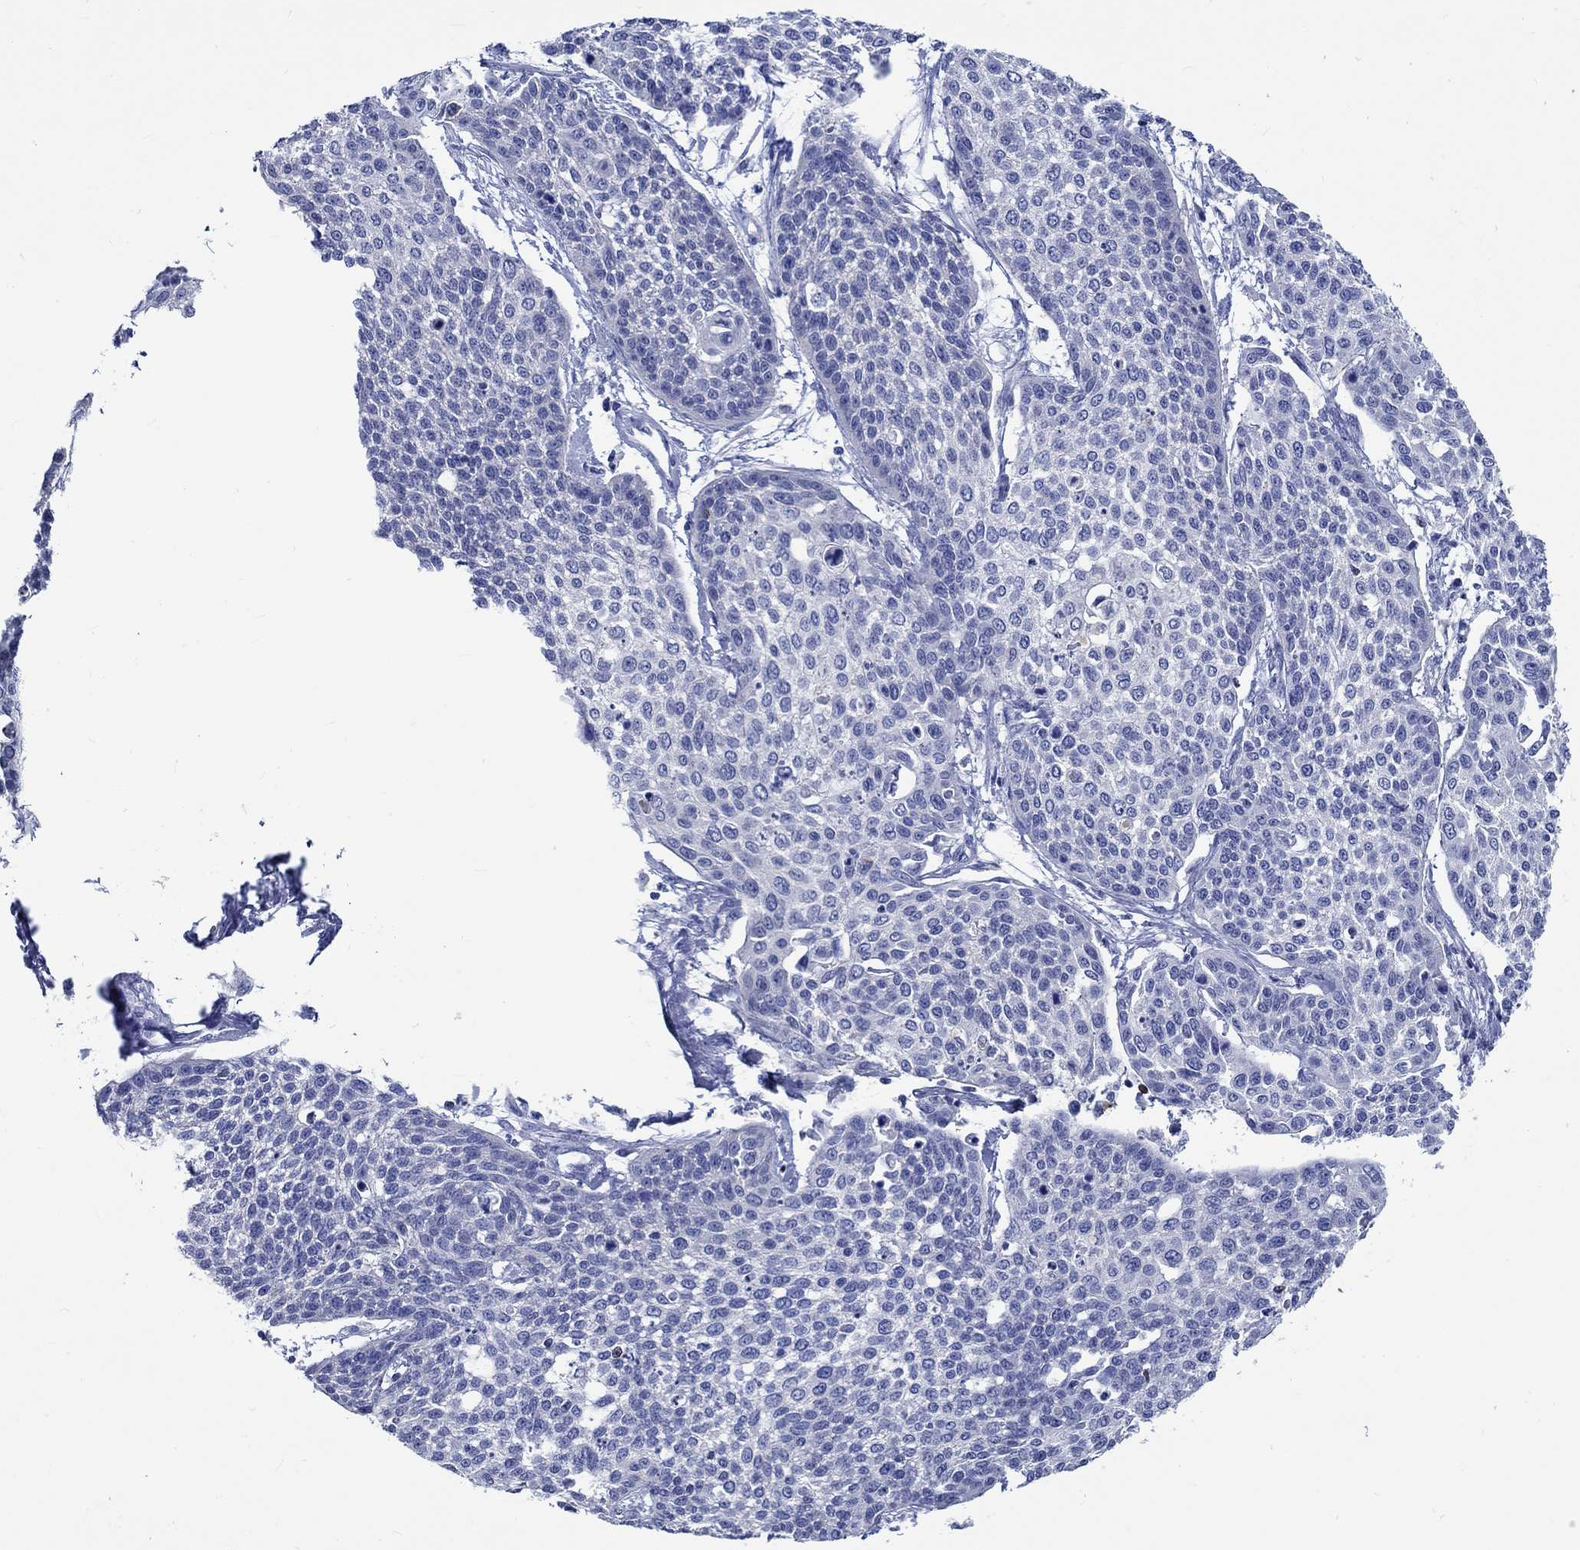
{"staining": {"intensity": "negative", "quantity": "none", "location": "none"}, "tissue": "cervical cancer", "cell_type": "Tumor cells", "image_type": "cancer", "snomed": [{"axis": "morphology", "description": "Squamous cell carcinoma, NOS"}, {"axis": "topography", "description": "Cervix"}], "caption": "Tumor cells are negative for brown protein staining in cervical squamous cell carcinoma. (DAB (3,3'-diaminobenzidine) immunohistochemistry (IHC) with hematoxylin counter stain).", "gene": "PTPRN2", "patient": {"sex": "female", "age": 34}}